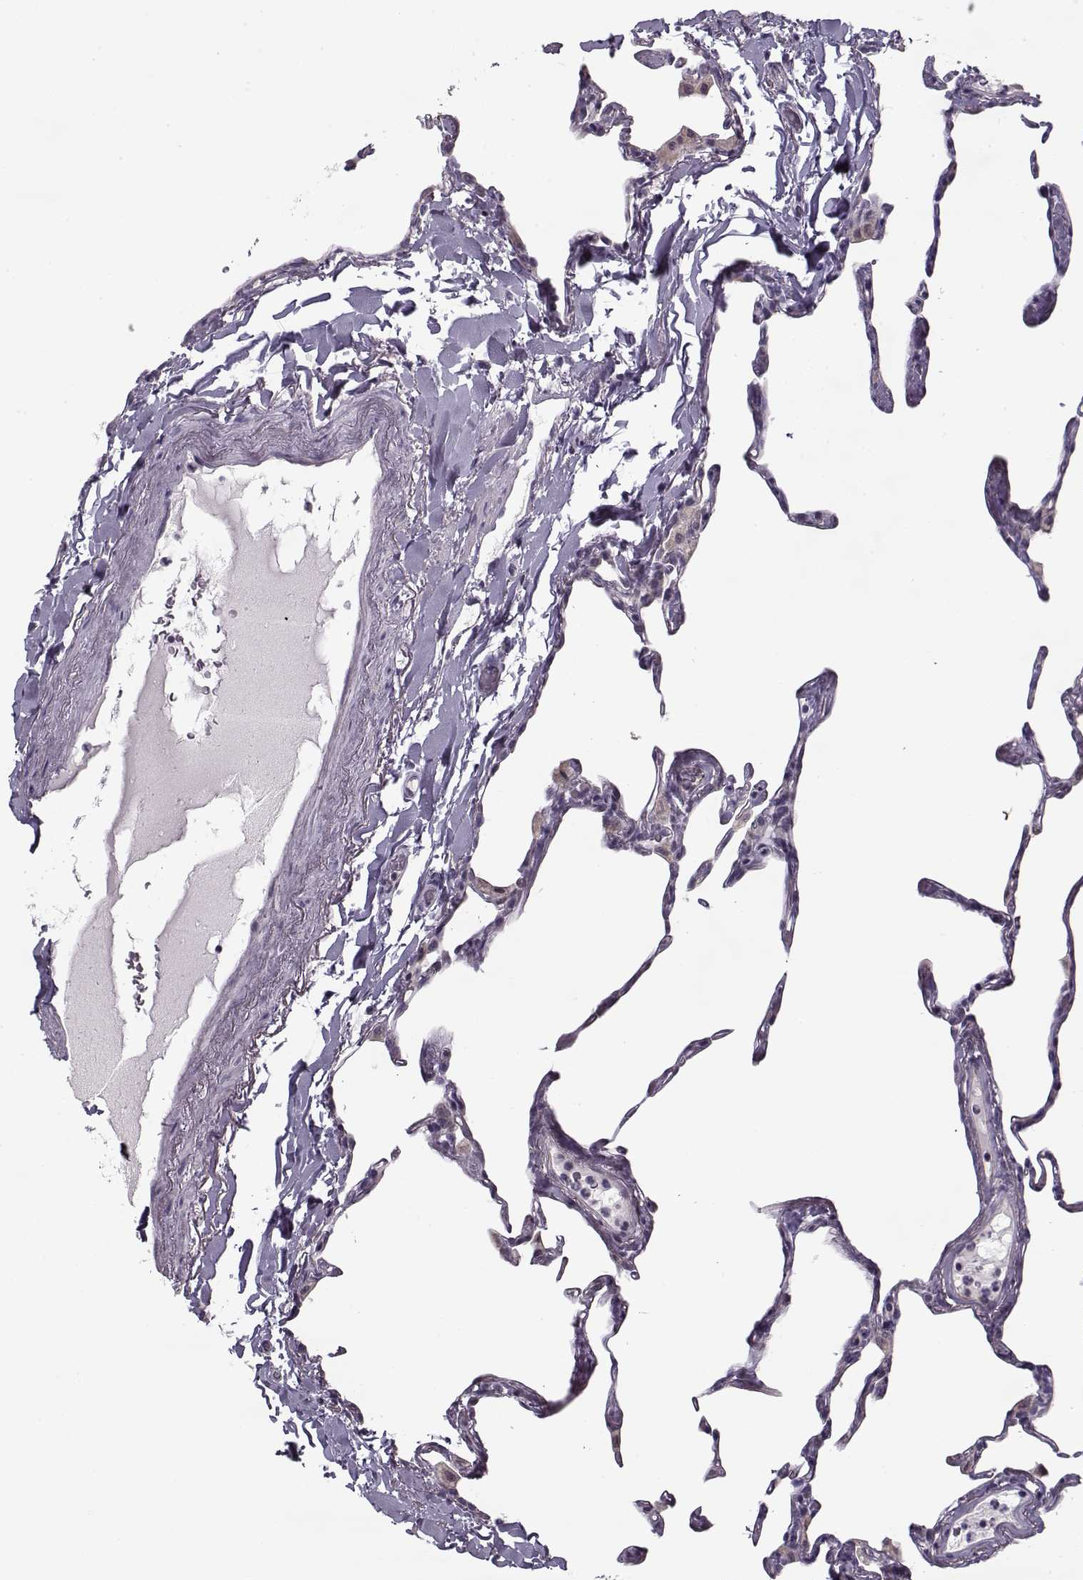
{"staining": {"intensity": "negative", "quantity": "none", "location": "none"}, "tissue": "lung", "cell_type": "Alveolar cells", "image_type": "normal", "snomed": [{"axis": "morphology", "description": "Normal tissue, NOS"}, {"axis": "topography", "description": "Lung"}], "caption": "A high-resolution image shows immunohistochemistry staining of benign lung, which exhibits no significant expression in alveolar cells.", "gene": "PNMT", "patient": {"sex": "male", "age": 65}}